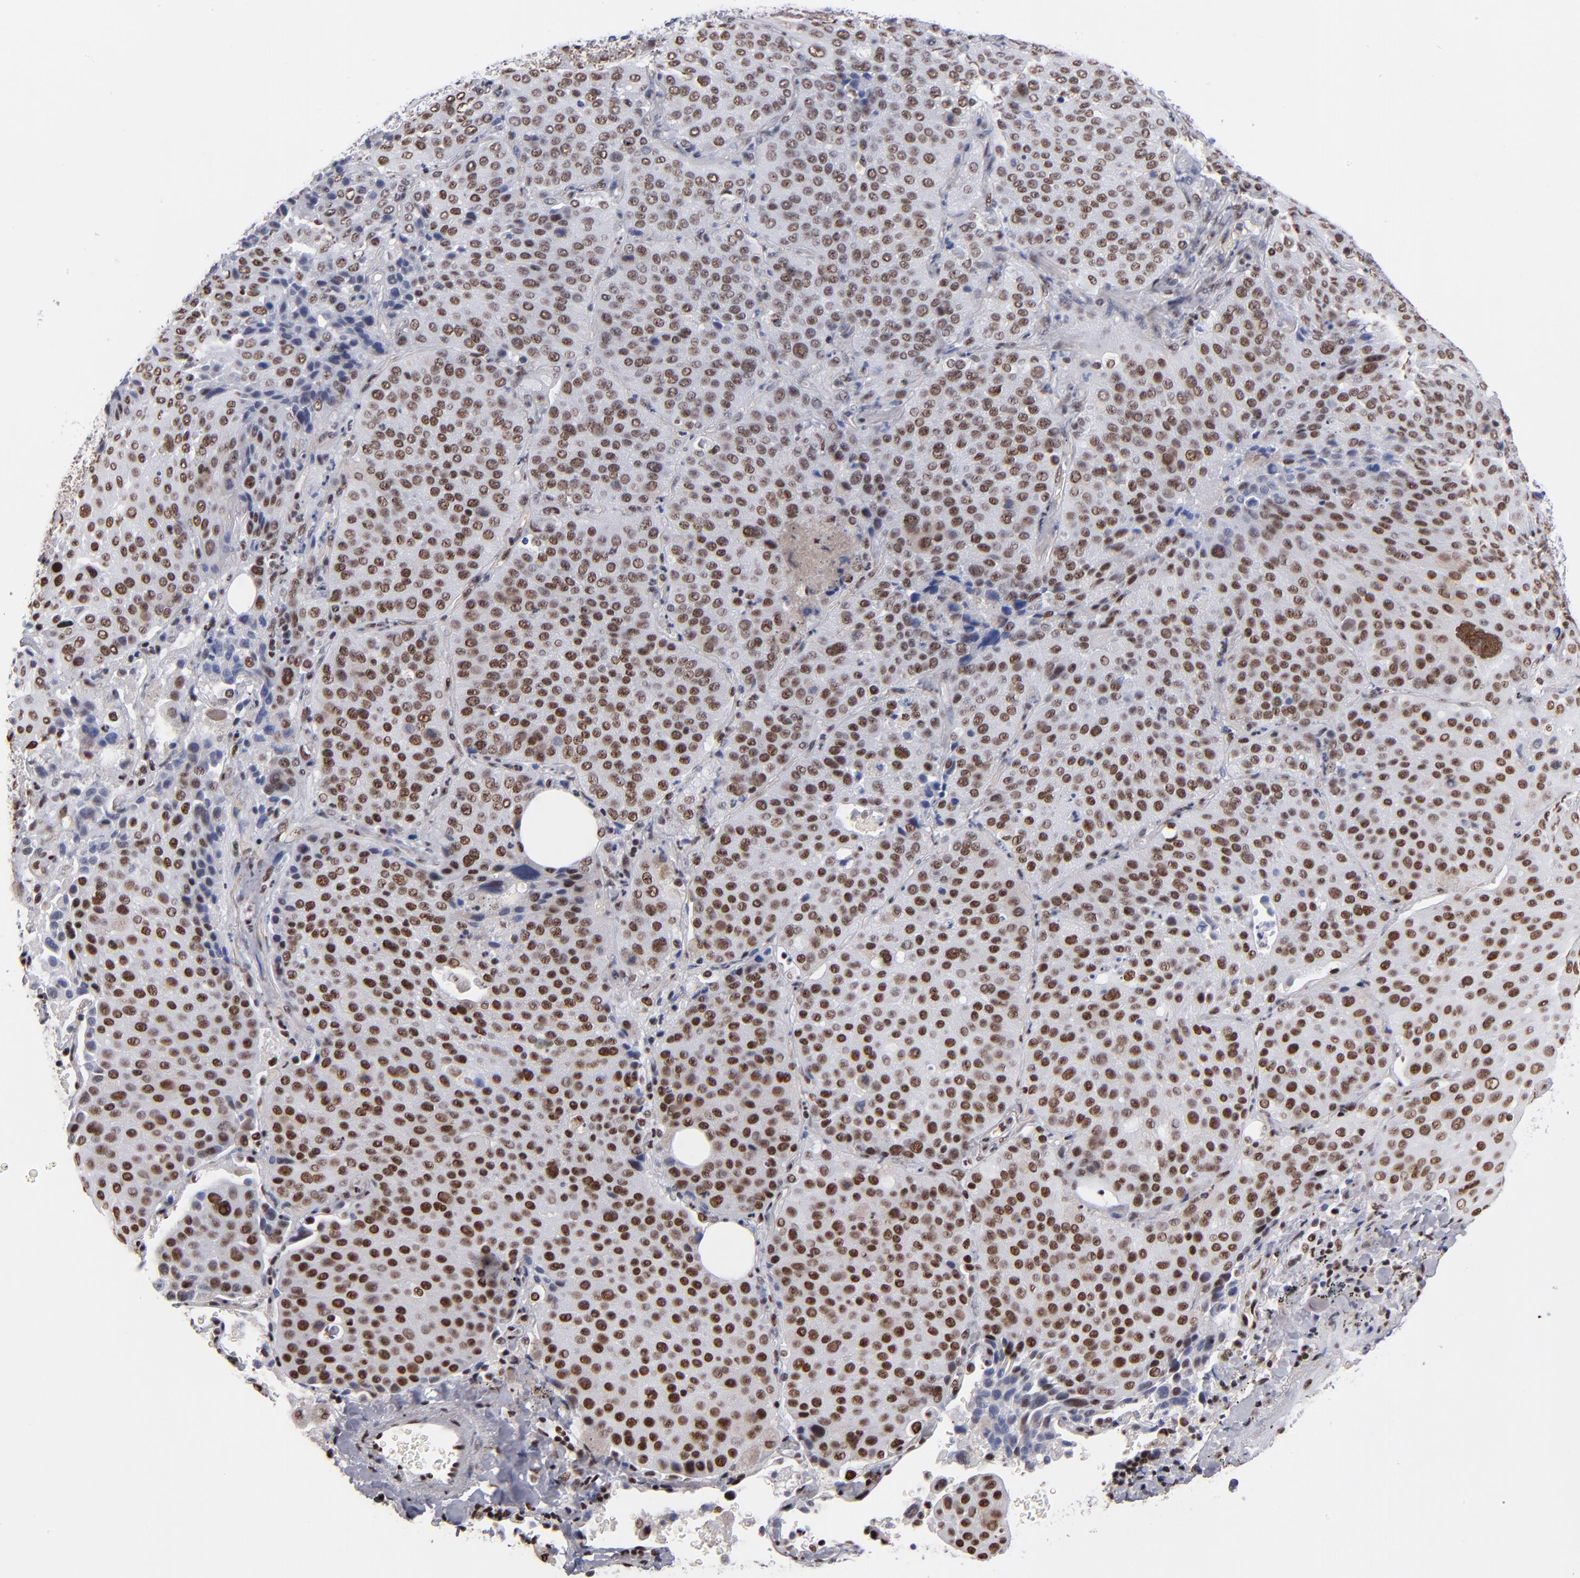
{"staining": {"intensity": "strong", "quantity": ">75%", "location": "nuclear"}, "tissue": "lung cancer", "cell_type": "Tumor cells", "image_type": "cancer", "snomed": [{"axis": "morphology", "description": "Squamous cell carcinoma, NOS"}, {"axis": "topography", "description": "Lung"}], "caption": "Lung cancer (squamous cell carcinoma) stained with DAB (3,3'-diaminobenzidine) immunohistochemistry (IHC) demonstrates high levels of strong nuclear staining in about >75% of tumor cells. The protein of interest is shown in brown color, while the nuclei are stained blue.", "gene": "MN1", "patient": {"sex": "male", "age": 54}}